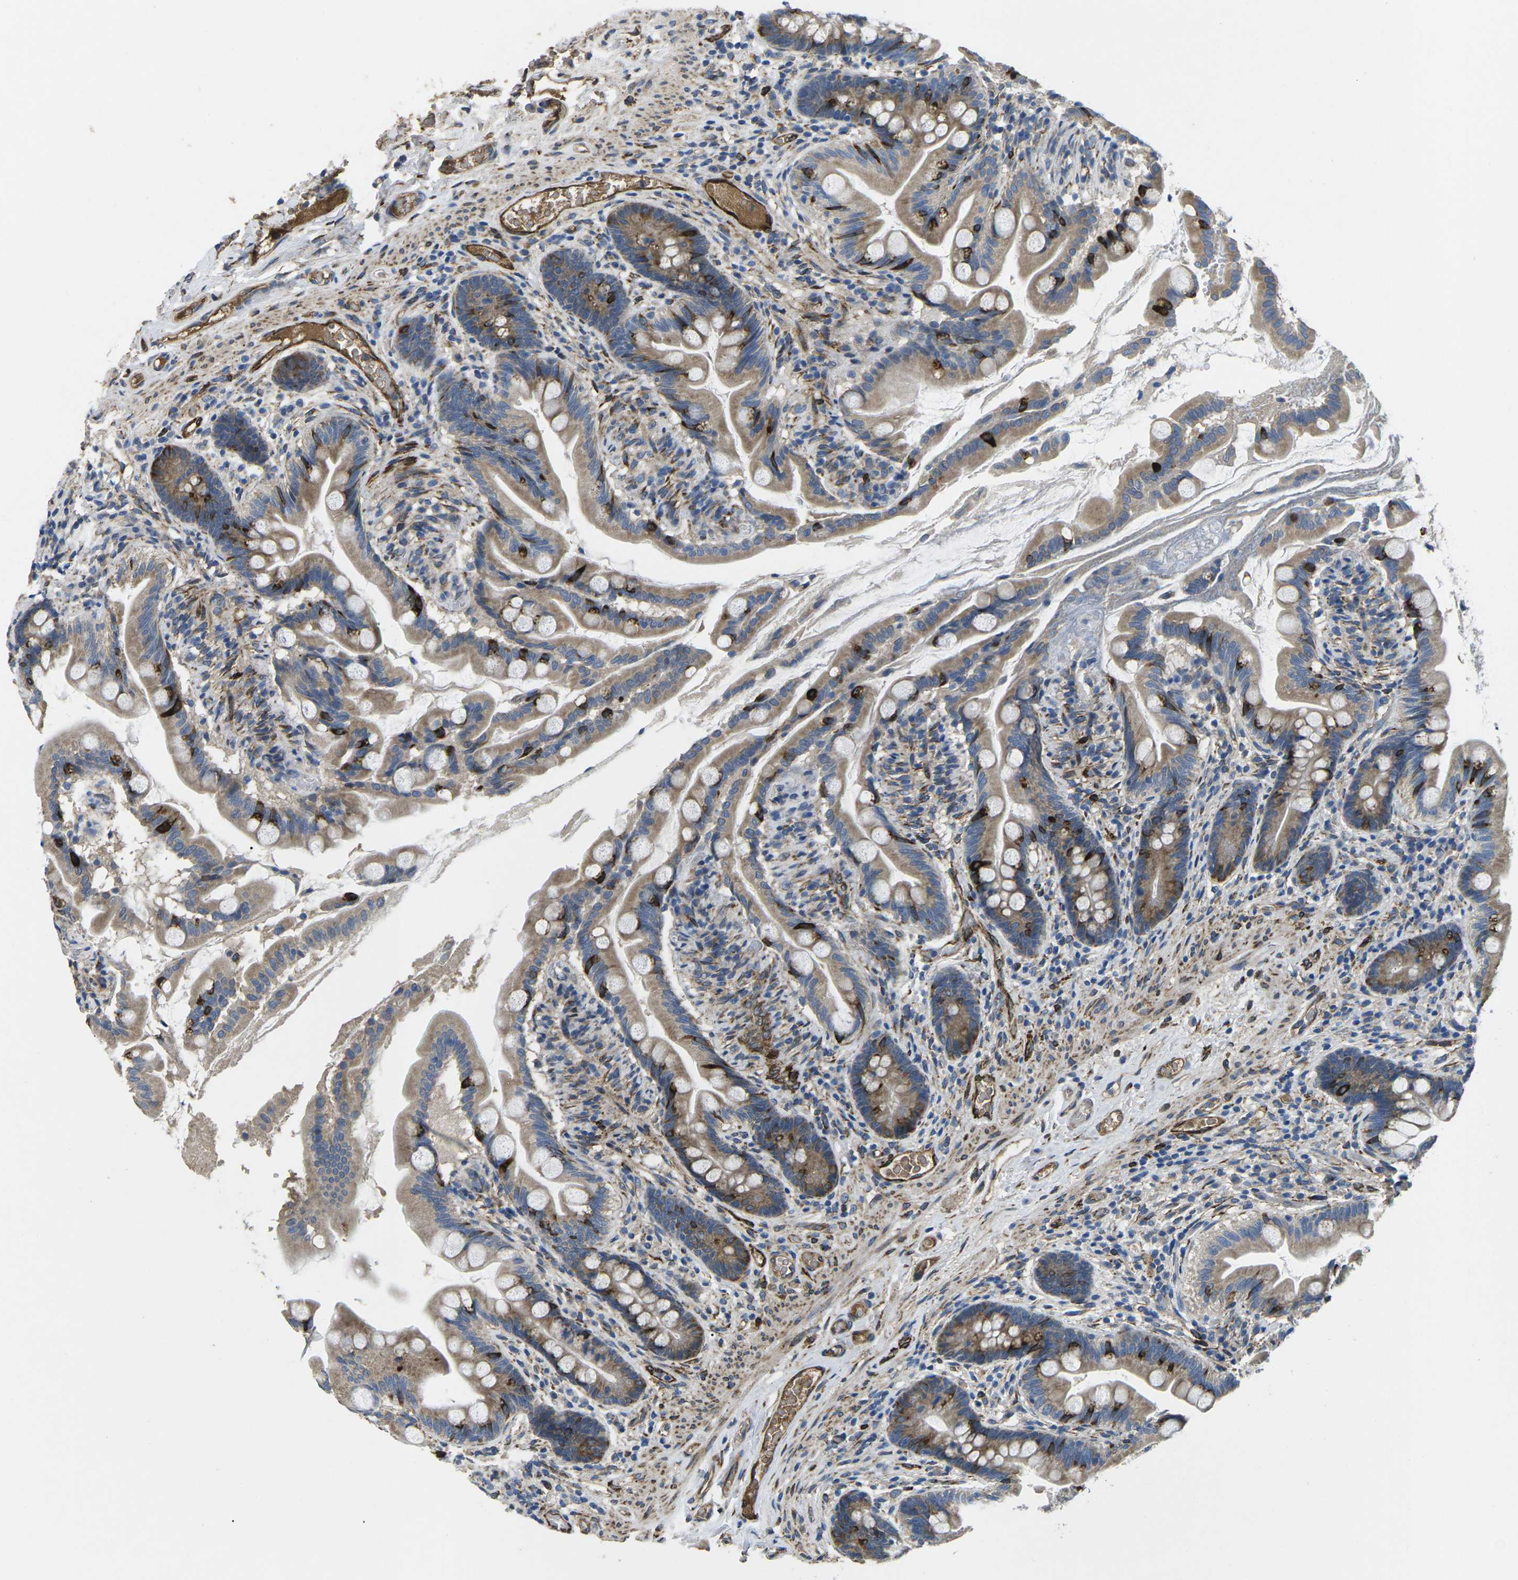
{"staining": {"intensity": "moderate", "quantity": ">75%", "location": "cytoplasmic/membranous"}, "tissue": "small intestine", "cell_type": "Glandular cells", "image_type": "normal", "snomed": [{"axis": "morphology", "description": "Normal tissue, NOS"}, {"axis": "topography", "description": "Small intestine"}], "caption": "Small intestine stained for a protein exhibits moderate cytoplasmic/membranous positivity in glandular cells.", "gene": "PDZD8", "patient": {"sex": "female", "age": 56}}